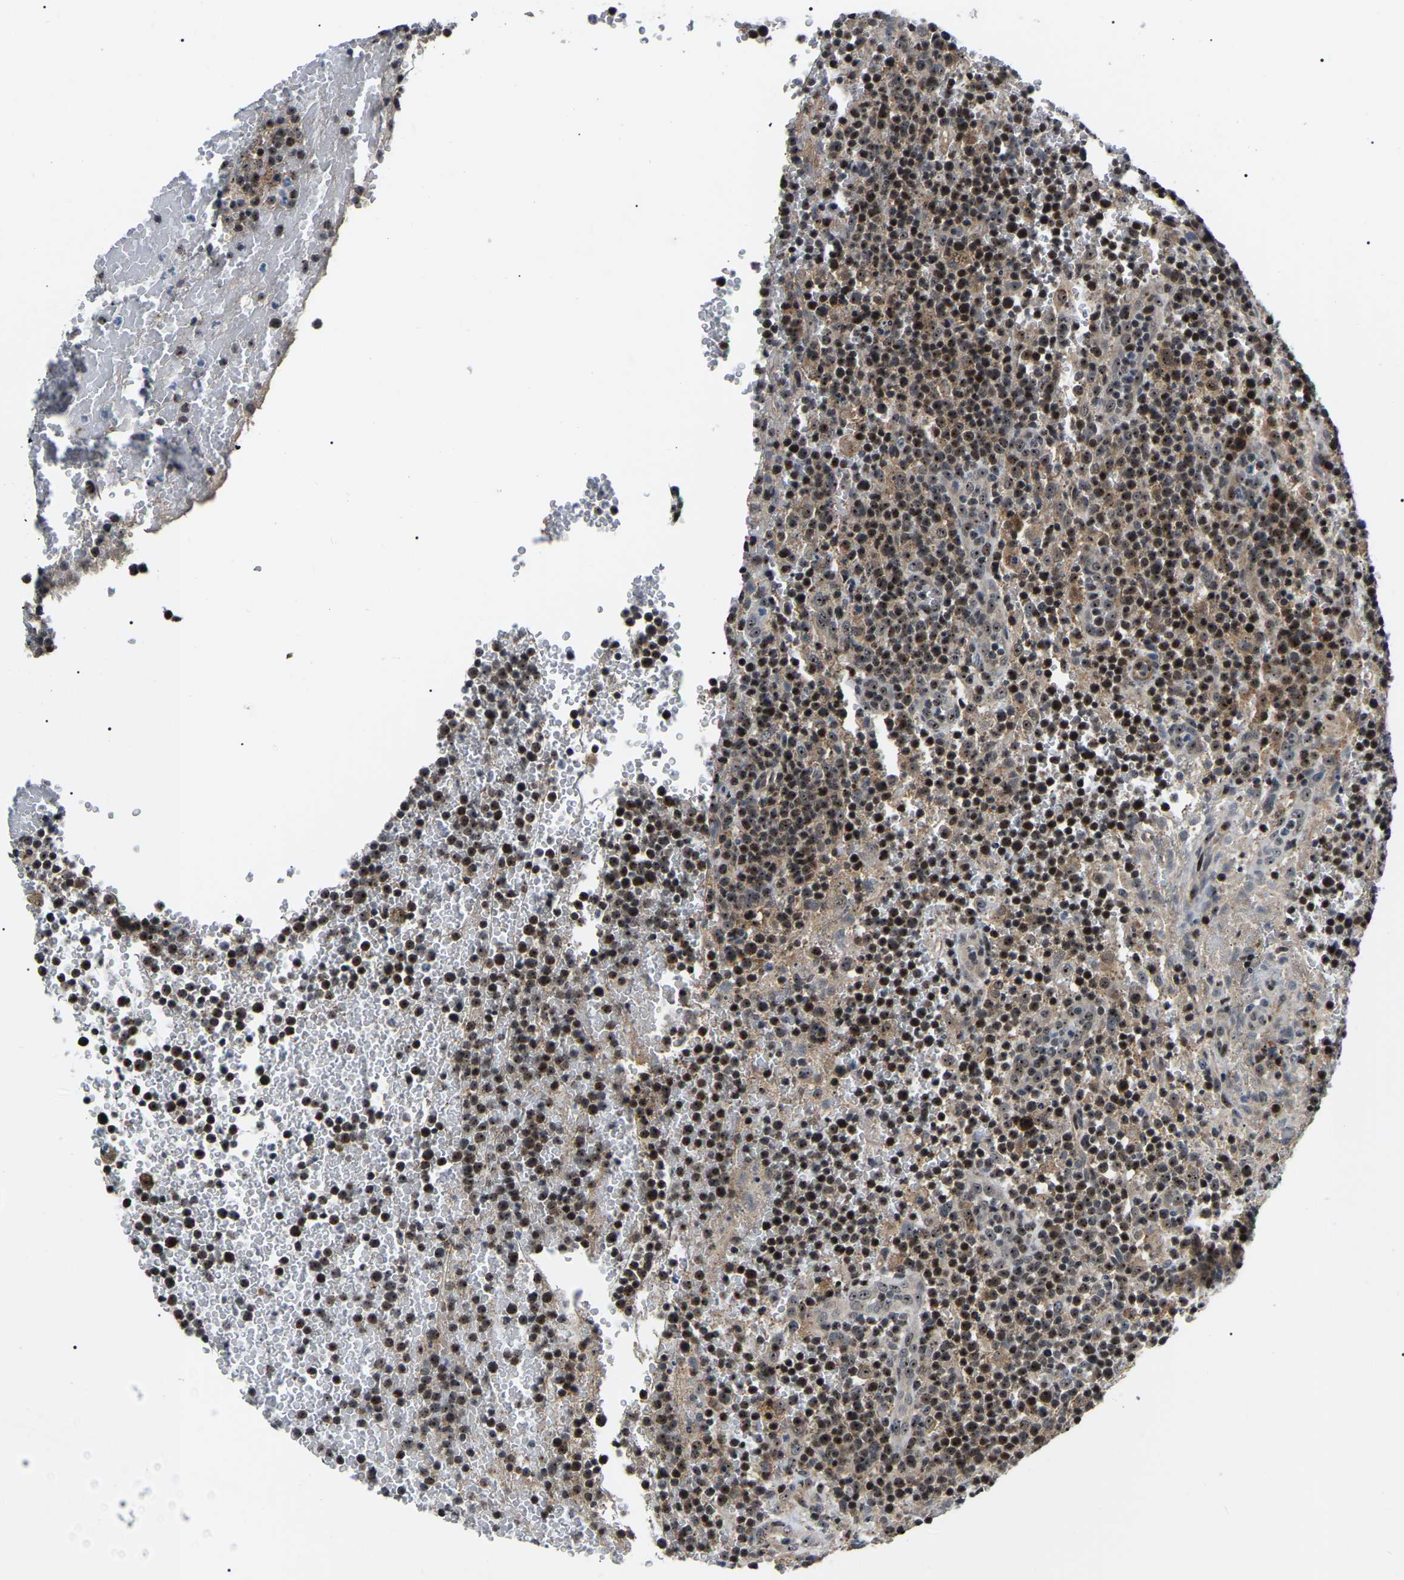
{"staining": {"intensity": "moderate", "quantity": ">75%", "location": "nuclear"}, "tissue": "lymphoma", "cell_type": "Tumor cells", "image_type": "cancer", "snomed": [{"axis": "morphology", "description": "Malignant lymphoma, non-Hodgkin's type, High grade"}, {"axis": "topography", "description": "Lymph node"}], "caption": "IHC photomicrograph of neoplastic tissue: lymphoma stained using immunohistochemistry exhibits medium levels of moderate protein expression localized specifically in the nuclear of tumor cells, appearing as a nuclear brown color.", "gene": "RRP1B", "patient": {"sex": "male", "age": 61}}